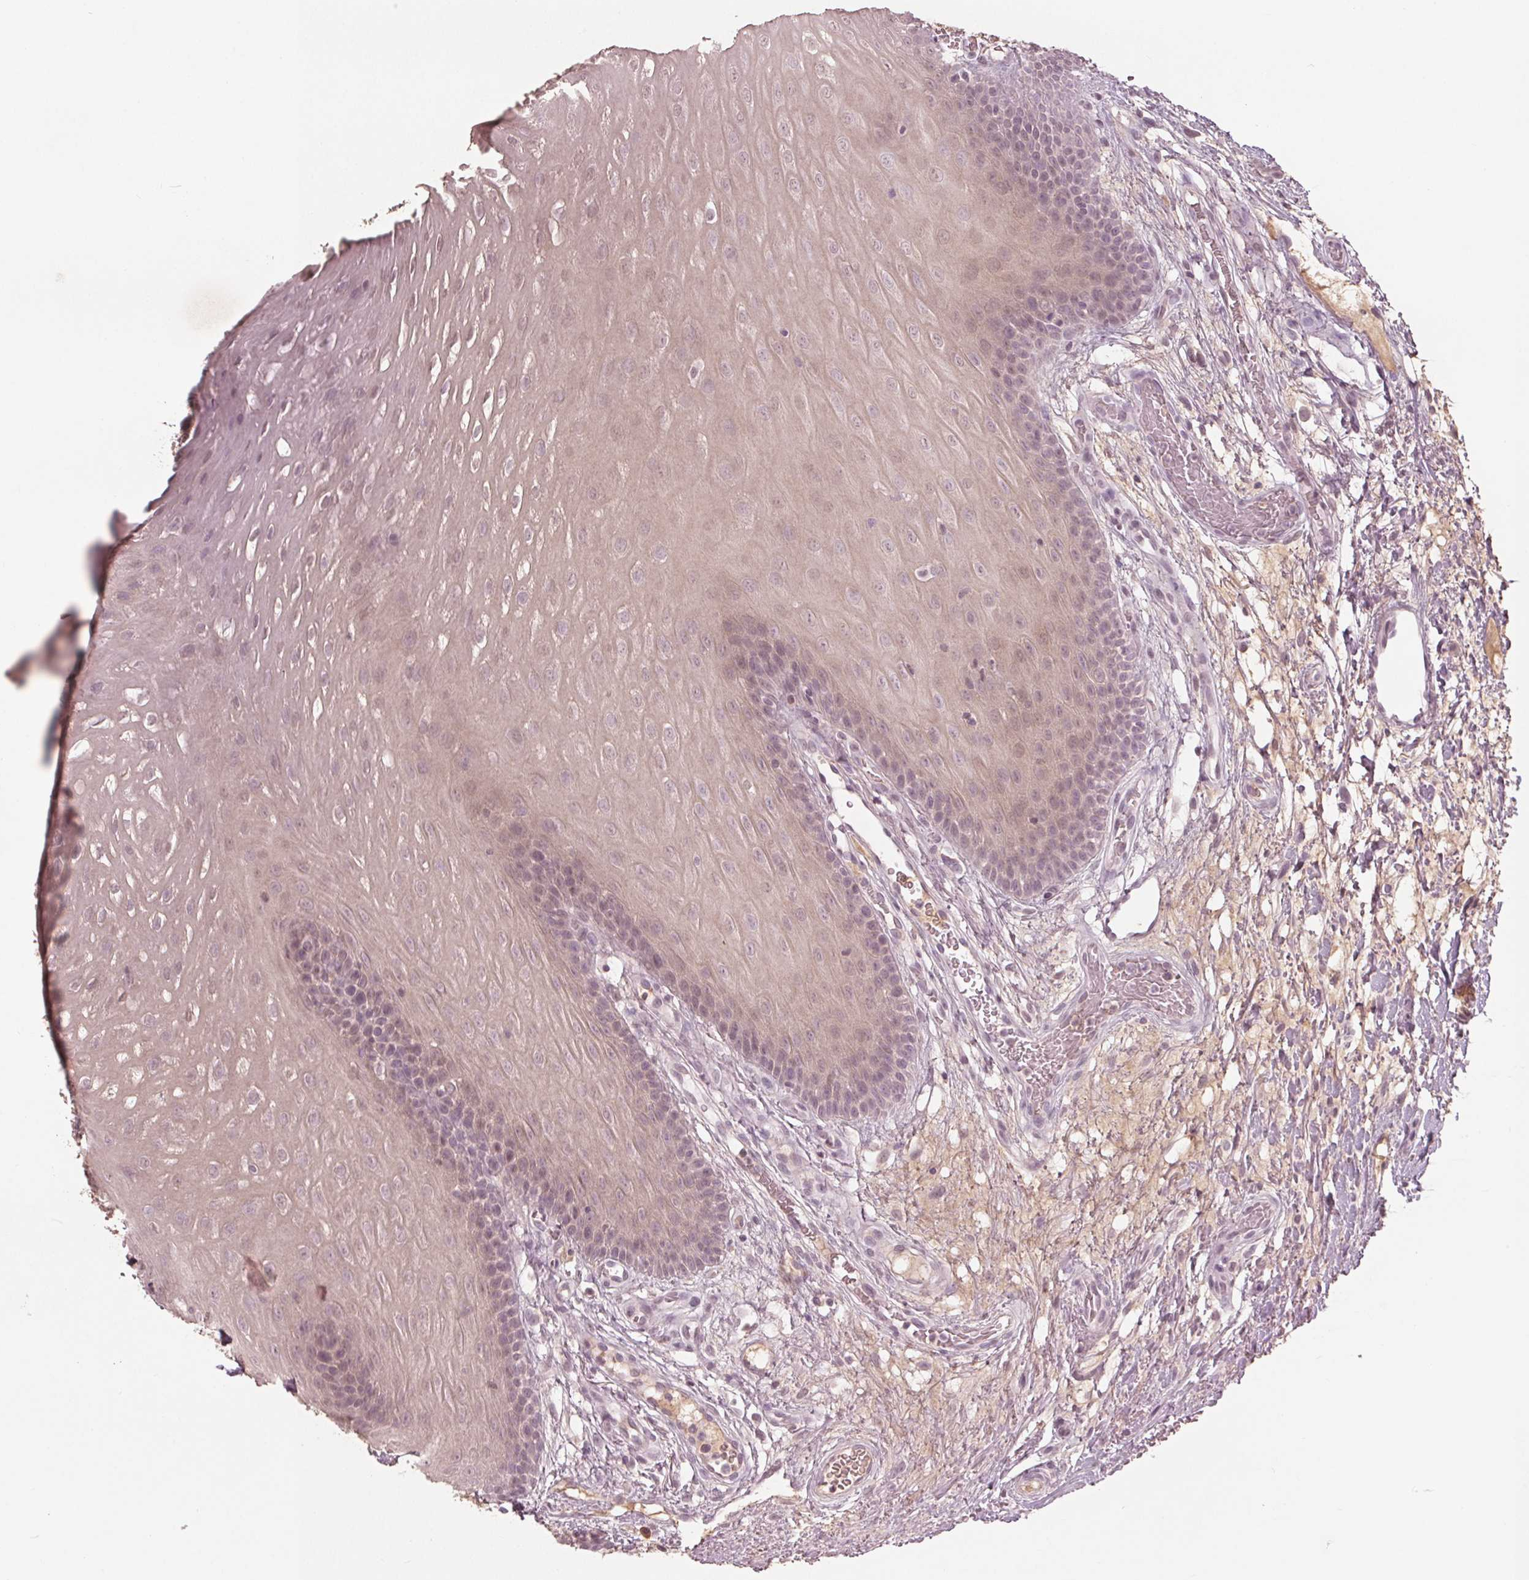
{"staining": {"intensity": "negative", "quantity": "none", "location": "none"}, "tissue": "oral mucosa", "cell_type": "Squamous epithelial cells", "image_type": "normal", "snomed": [{"axis": "morphology", "description": "Normal tissue, NOS"}, {"axis": "morphology", "description": "Squamous cell carcinoma, NOS"}, {"axis": "topography", "description": "Oral tissue"}, {"axis": "topography", "description": "Head-Neck"}], "caption": "This image is of unremarkable oral mucosa stained with IHC to label a protein in brown with the nuclei are counter-stained blue. There is no positivity in squamous epithelial cells.", "gene": "CXCL16", "patient": {"sex": "male", "age": 78}}